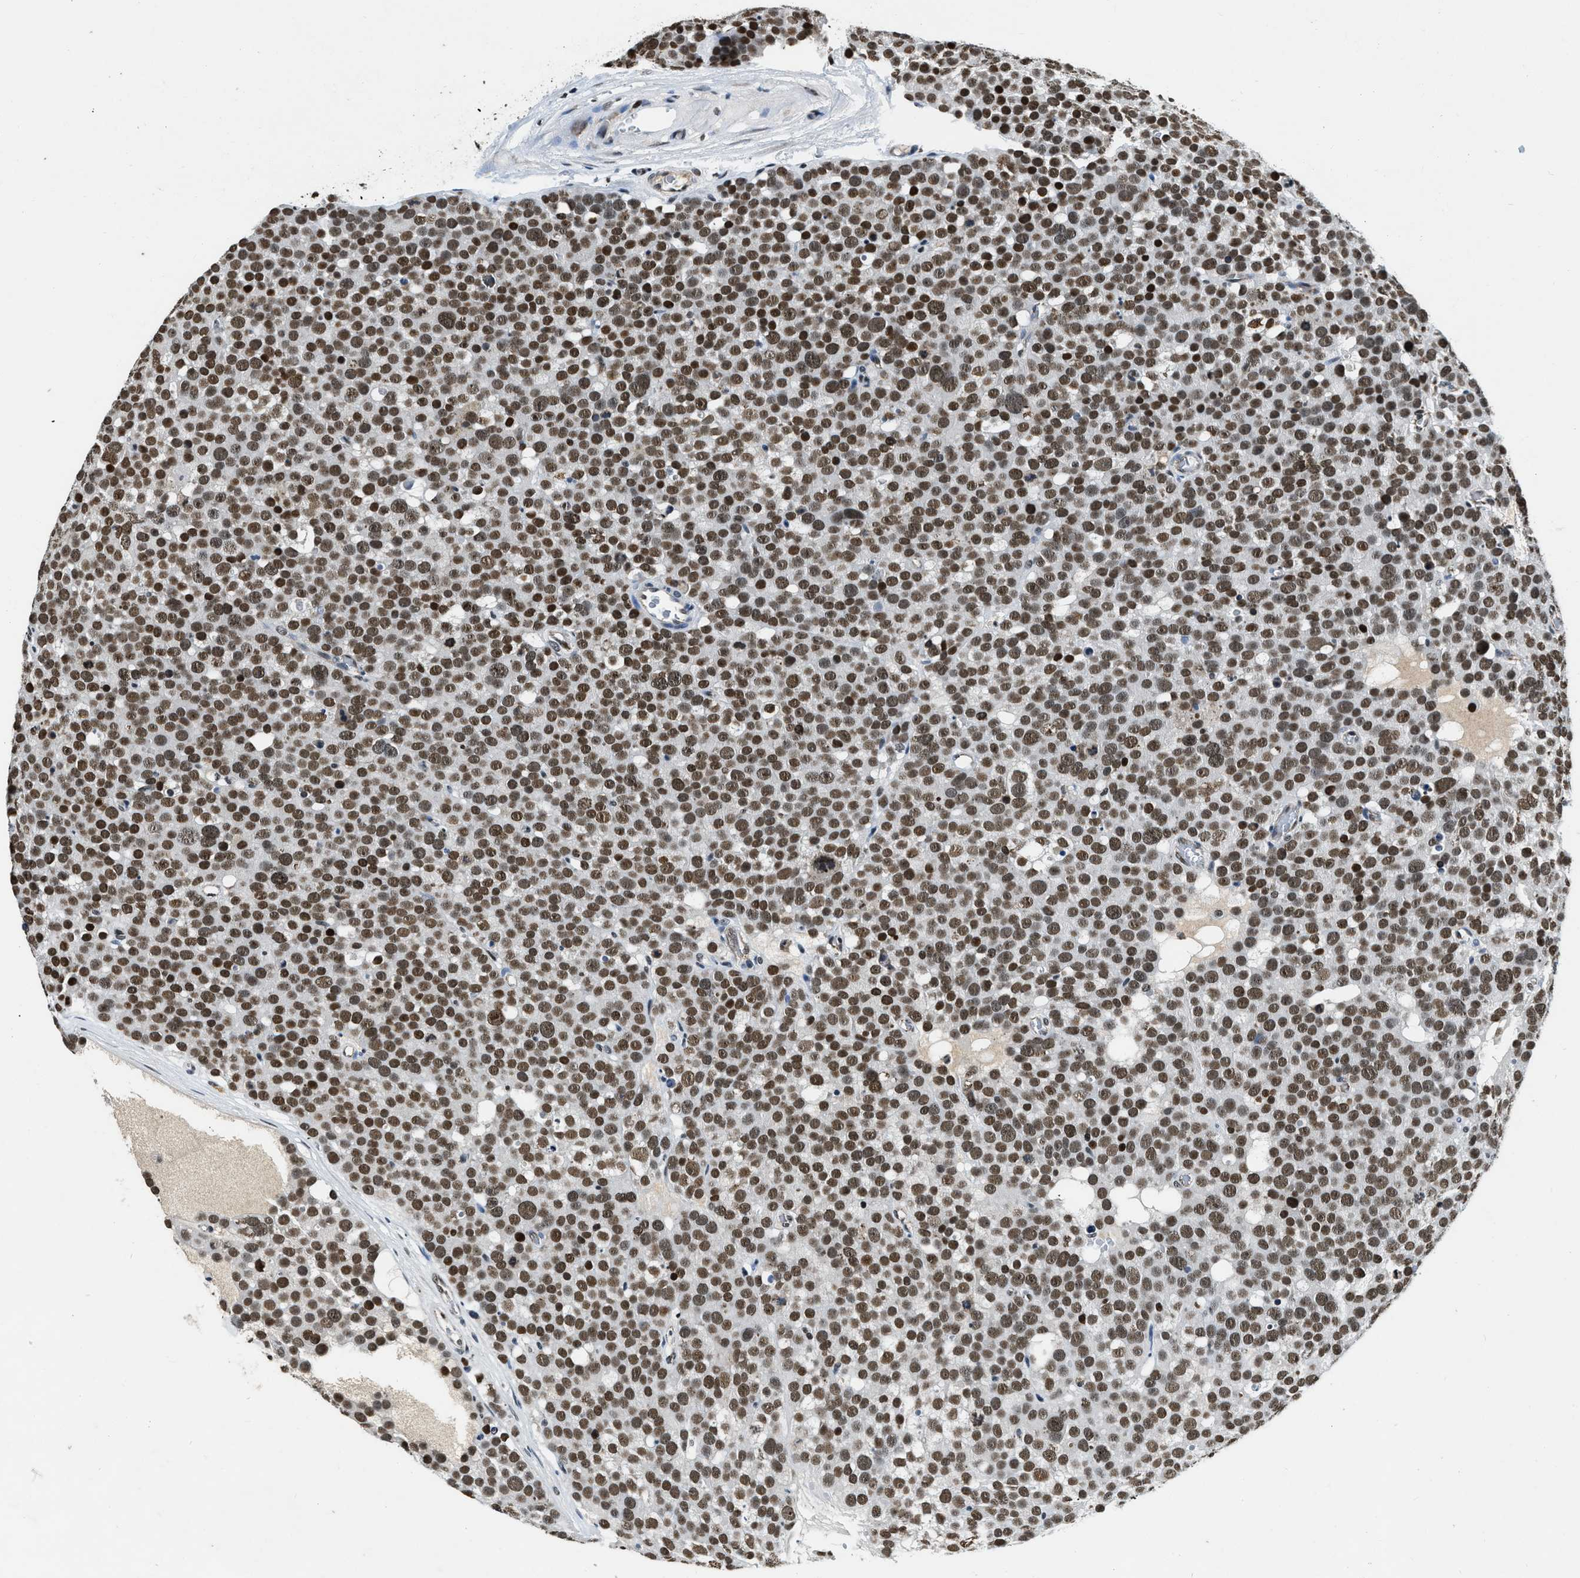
{"staining": {"intensity": "moderate", "quantity": ">75%", "location": "nuclear"}, "tissue": "testis cancer", "cell_type": "Tumor cells", "image_type": "cancer", "snomed": [{"axis": "morphology", "description": "Seminoma, NOS"}, {"axis": "topography", "description": "Testis"}], "caption": "High-power microscopy captured an immunohistochemistry micrograph of testis cancer (seminoma), revealing moderate nuclear positivity in about >75% of tumor cells.", "gene": "CCNE1", "patient": {"sex": "male", "age": 71}}